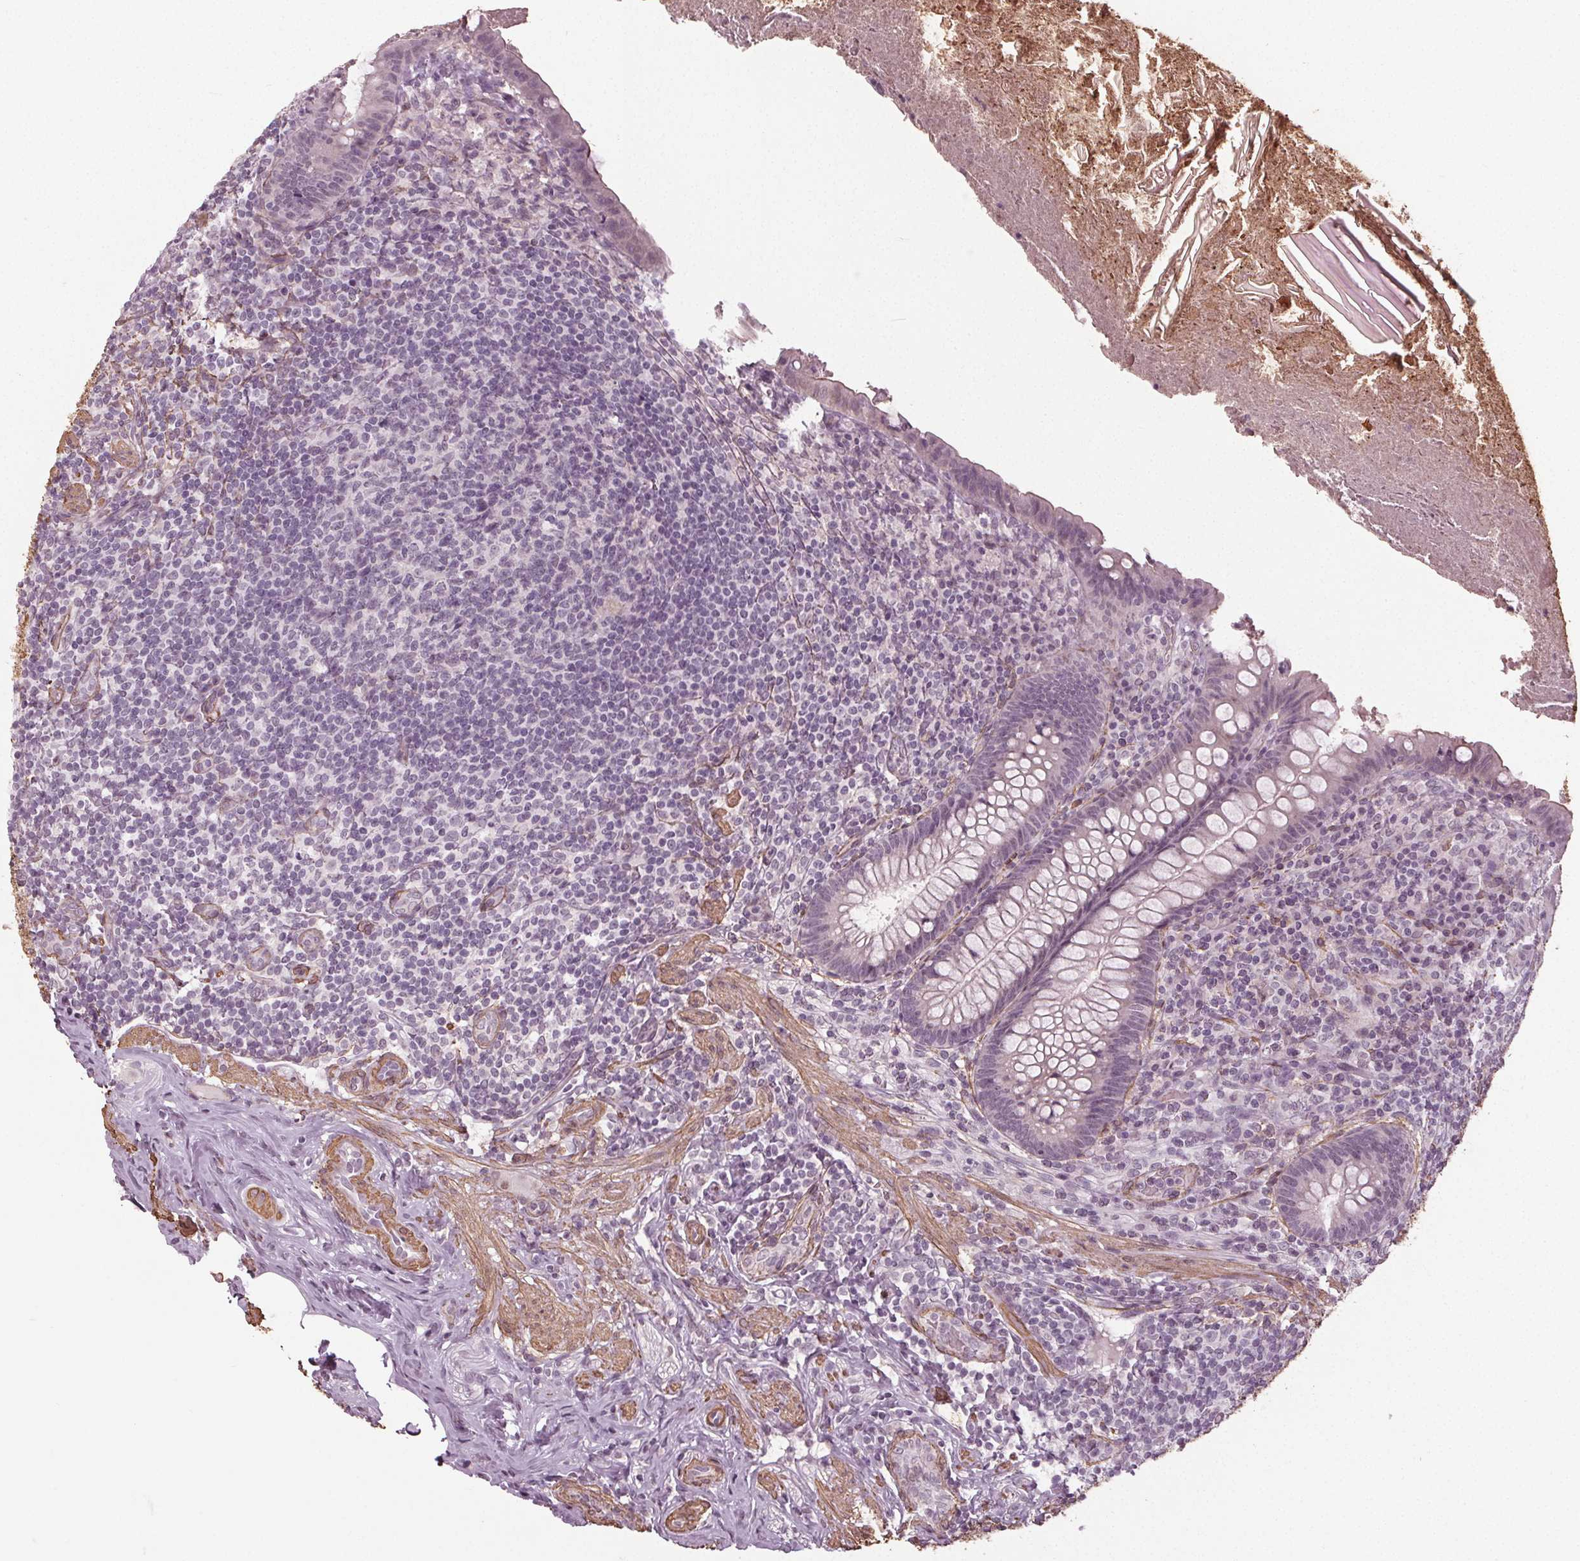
{"staining": {"intensity": "negative", "quantity": "none", "location": "none"}, "tissue": "appendix", "cell_type": "Glandular cells", "image_type": "normal", "snomed": [{"axis": "morphology", "description": "Normal tissue, NOS"}, {"axis": "topography", "description": "Appendix"}], "caption": "This is a histopathology image of immunohistochemistry staining of unremarkable appendix, which shows no positivity in glandular cells.", "gene": "PKP1", "patient": {"sex": "male", "age": 47}}